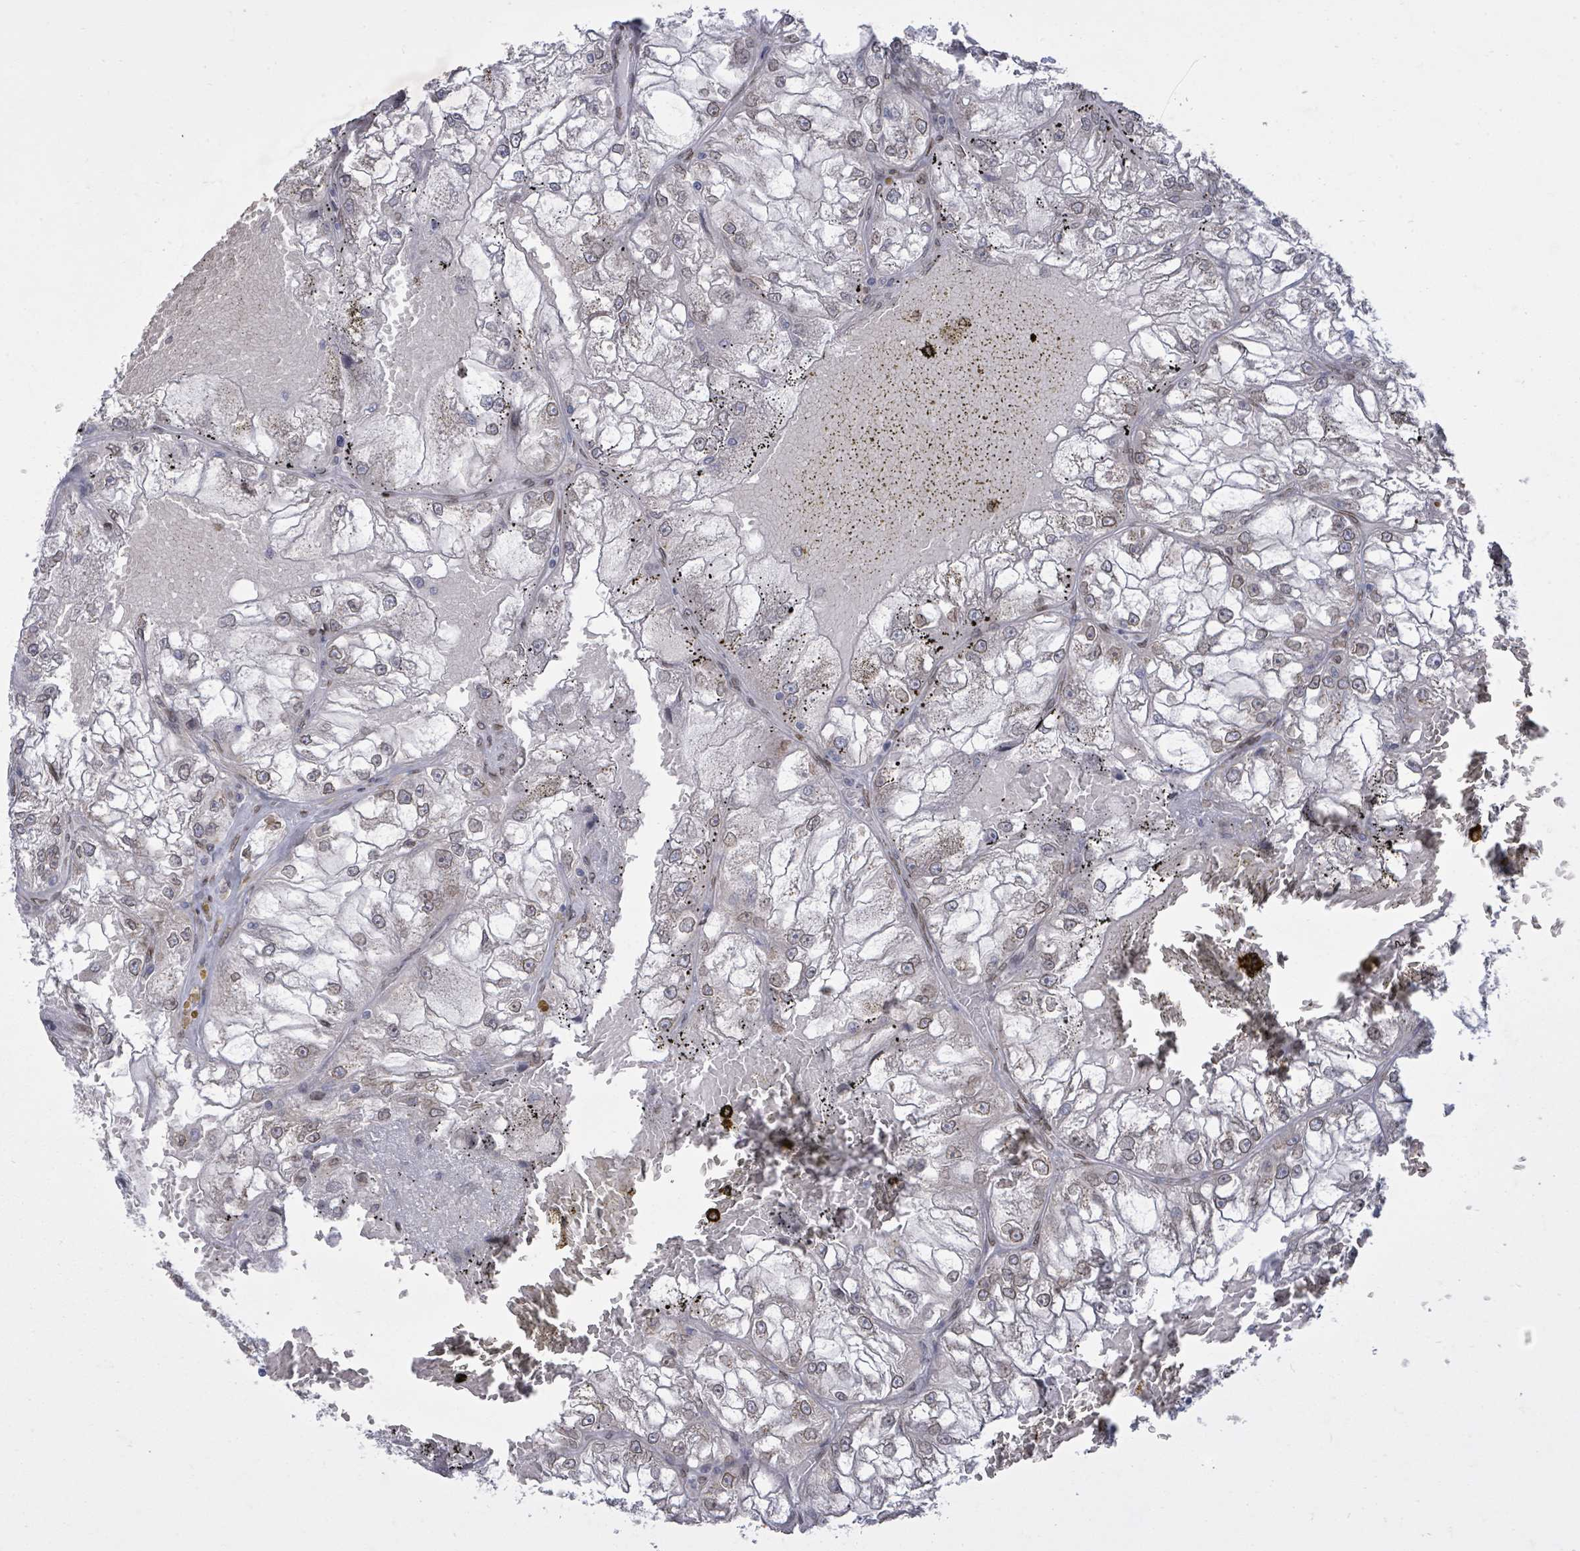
{"staining": {"intensity": "weak", "quantity": ">75%", "location": "cytoplasmic/membranous,nuclear"}, "tissue": "renal cancer", "cell_type": "Tumor cells", "image_type": "cancer", "snomed": [{"axis": "morphology", "description": "Adenocarcinoma, NOS"}, {"axis": "topography", "description": "Kidney"}], "caption": "The image displays immunohistochemical staining of renal cancer (adenocarcinoma). There is weak cytoplasmic/membranous and nuclear positivity is present in approximately >75% of tumor cells. (DAB IHC with brightfield microscopy, high magnification).", "gene": "ARFGAP1", "patient": {"sex": "female", "age": 72}}